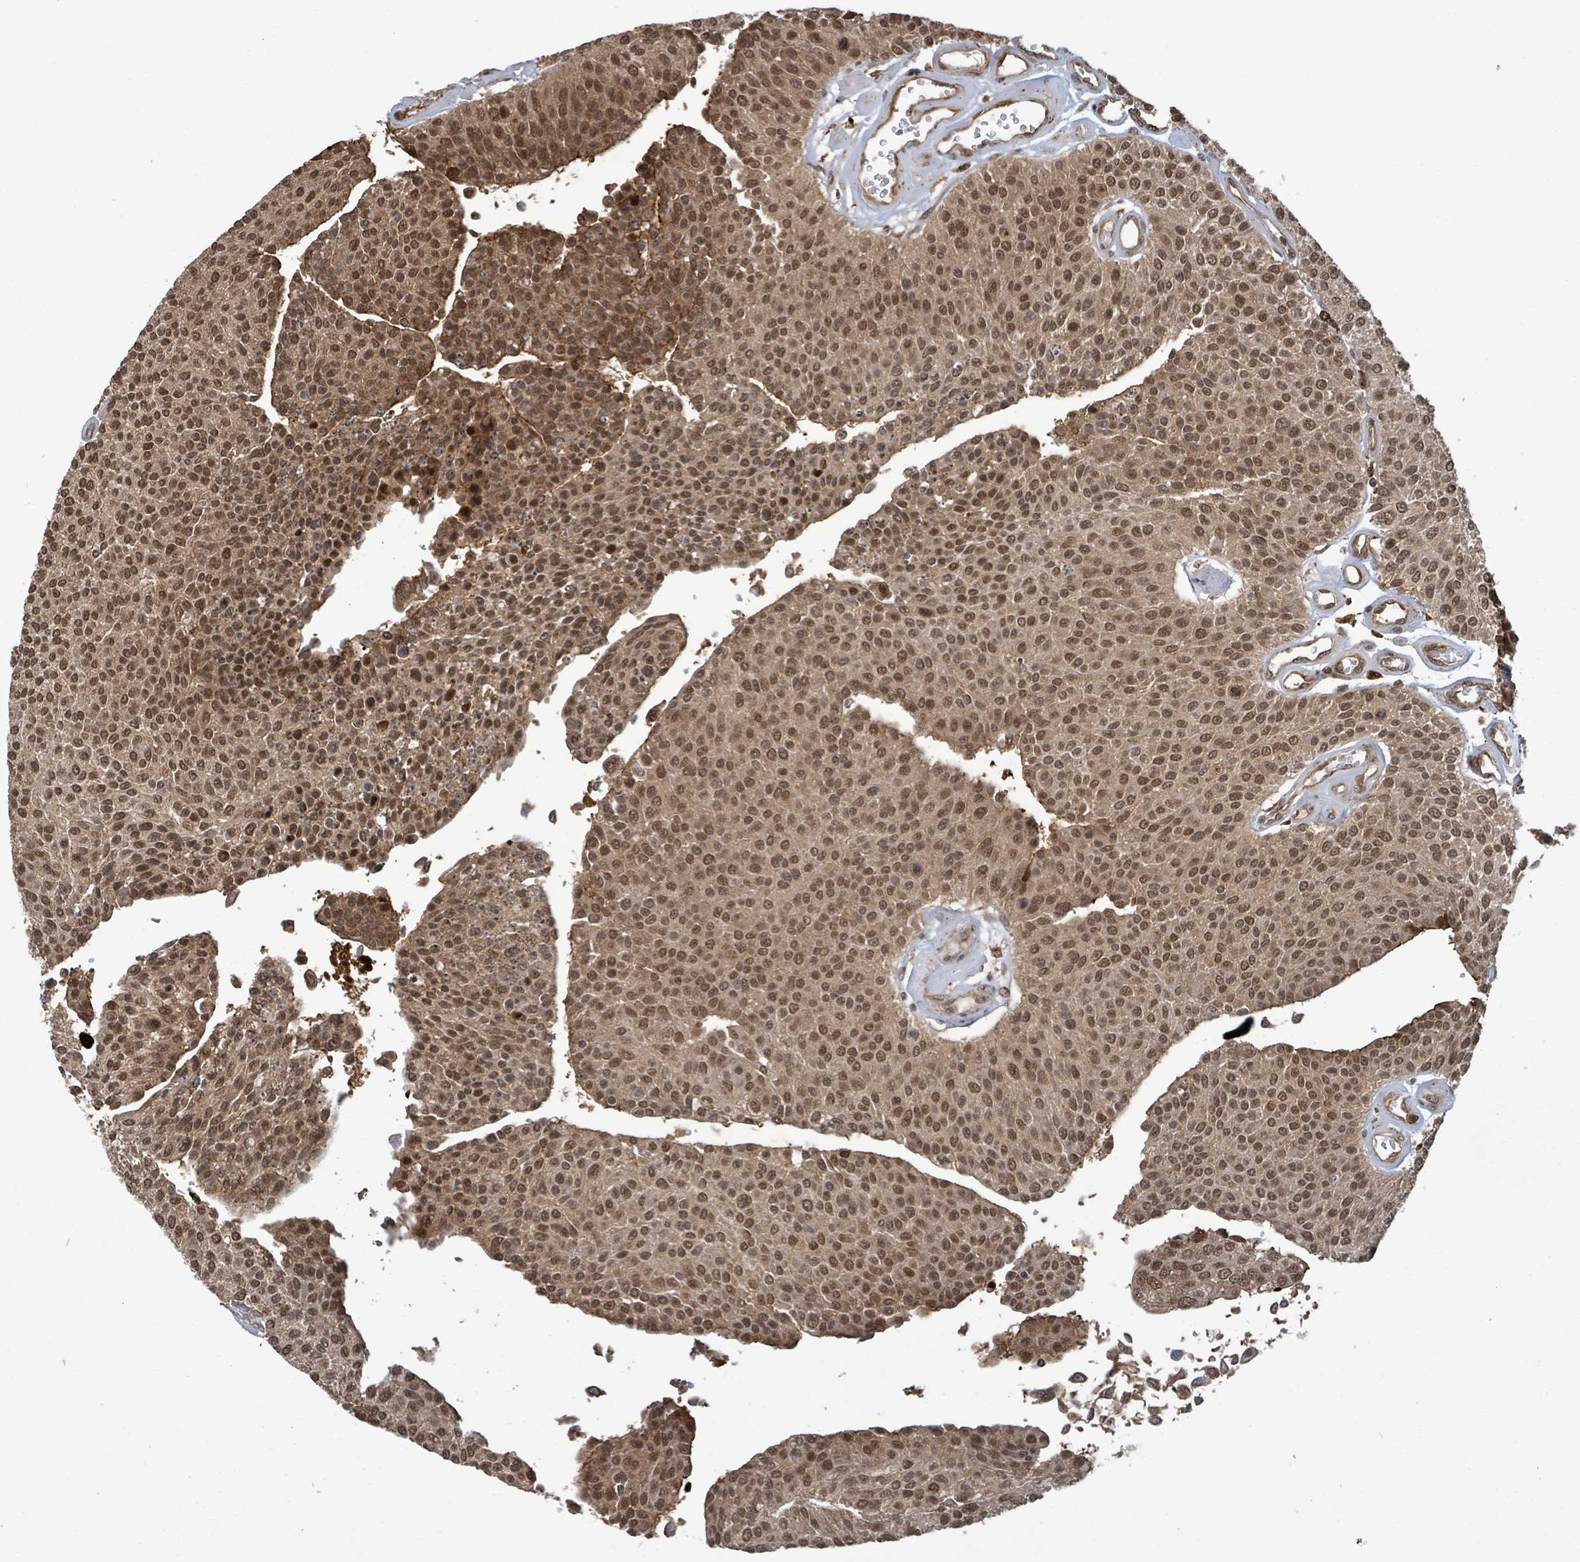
{"staining": {"intensity": "moderate", "quantity": ">75%", "location": "cytoplasmic/membranous,nuclear"}, "tissue": "urothelial cancer", "cell_type": "Tumor cells", "image_type": "cancer", "snomed": [{"axis": "morphology", "description": "Urothelial carcinoma, NOS"}, {"axis": "topography", "description": "Urinary bladder"}], "caption": "Tumor cells reveal medium levels of moderate cytoplasmic/membranous and nuclear expression in approximately >75% of cells in urothelial cancer.", "gene": "KLC1", "patient": {"sex": "male", "age": 55}}